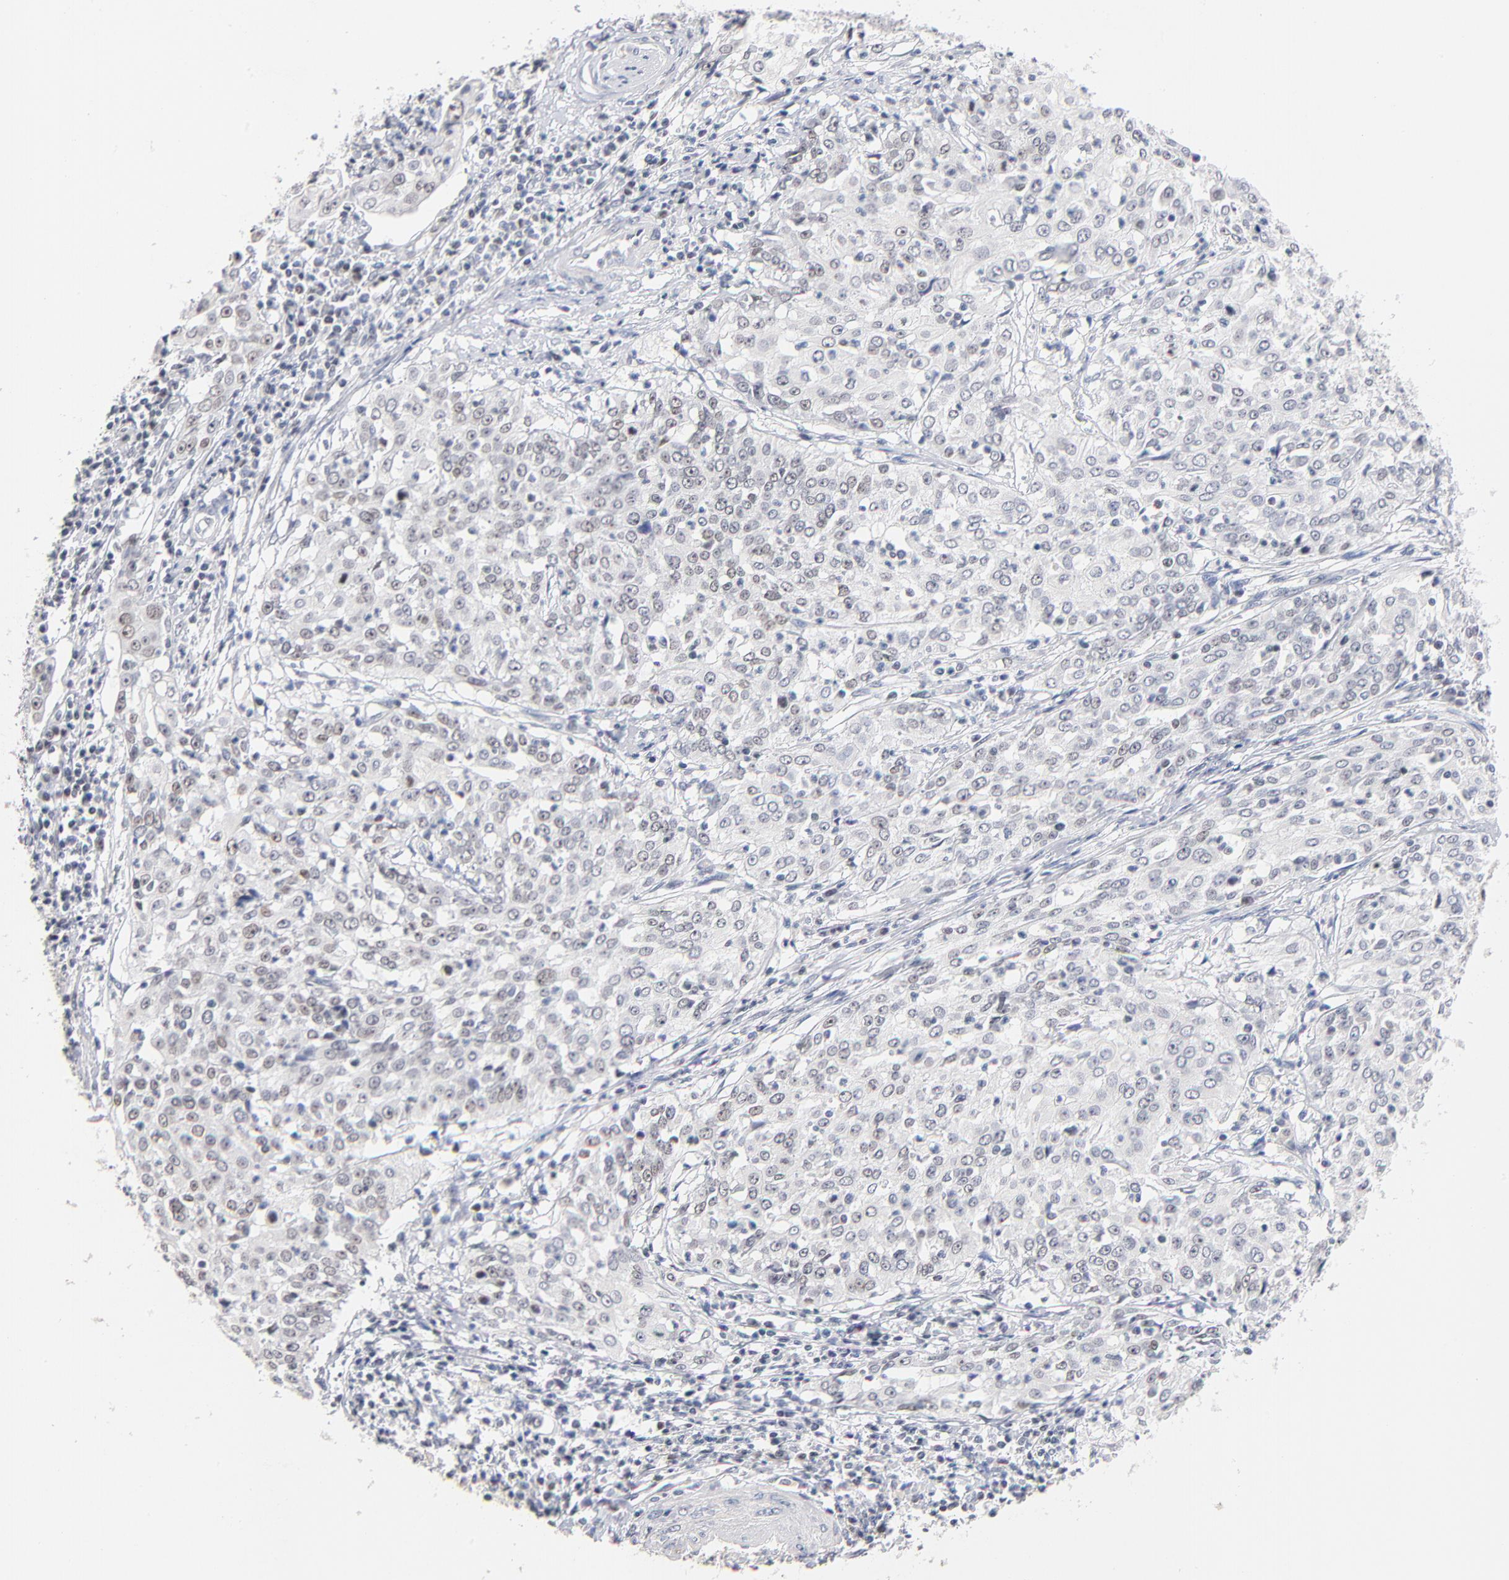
{"staining": {"intensity": "weak", "quantity": "<25%", "location": "nuclear"}, "tissue": "cervical cancer", "cell_type": "Tumor cells", "image_type": "cancer", "snomed": [{"axis": "morphology", "description": "Squamous cell carcinoma, NOS"}, {"axis": "topography", "description": "Cervix"}], "caption": "Squamous cell carcinoma (cervical) was stained to show a protein in brown. There is no significant staining in tumor cells.", "gene": "ORC2", "patient": {"sex": "female", "age": 39}}